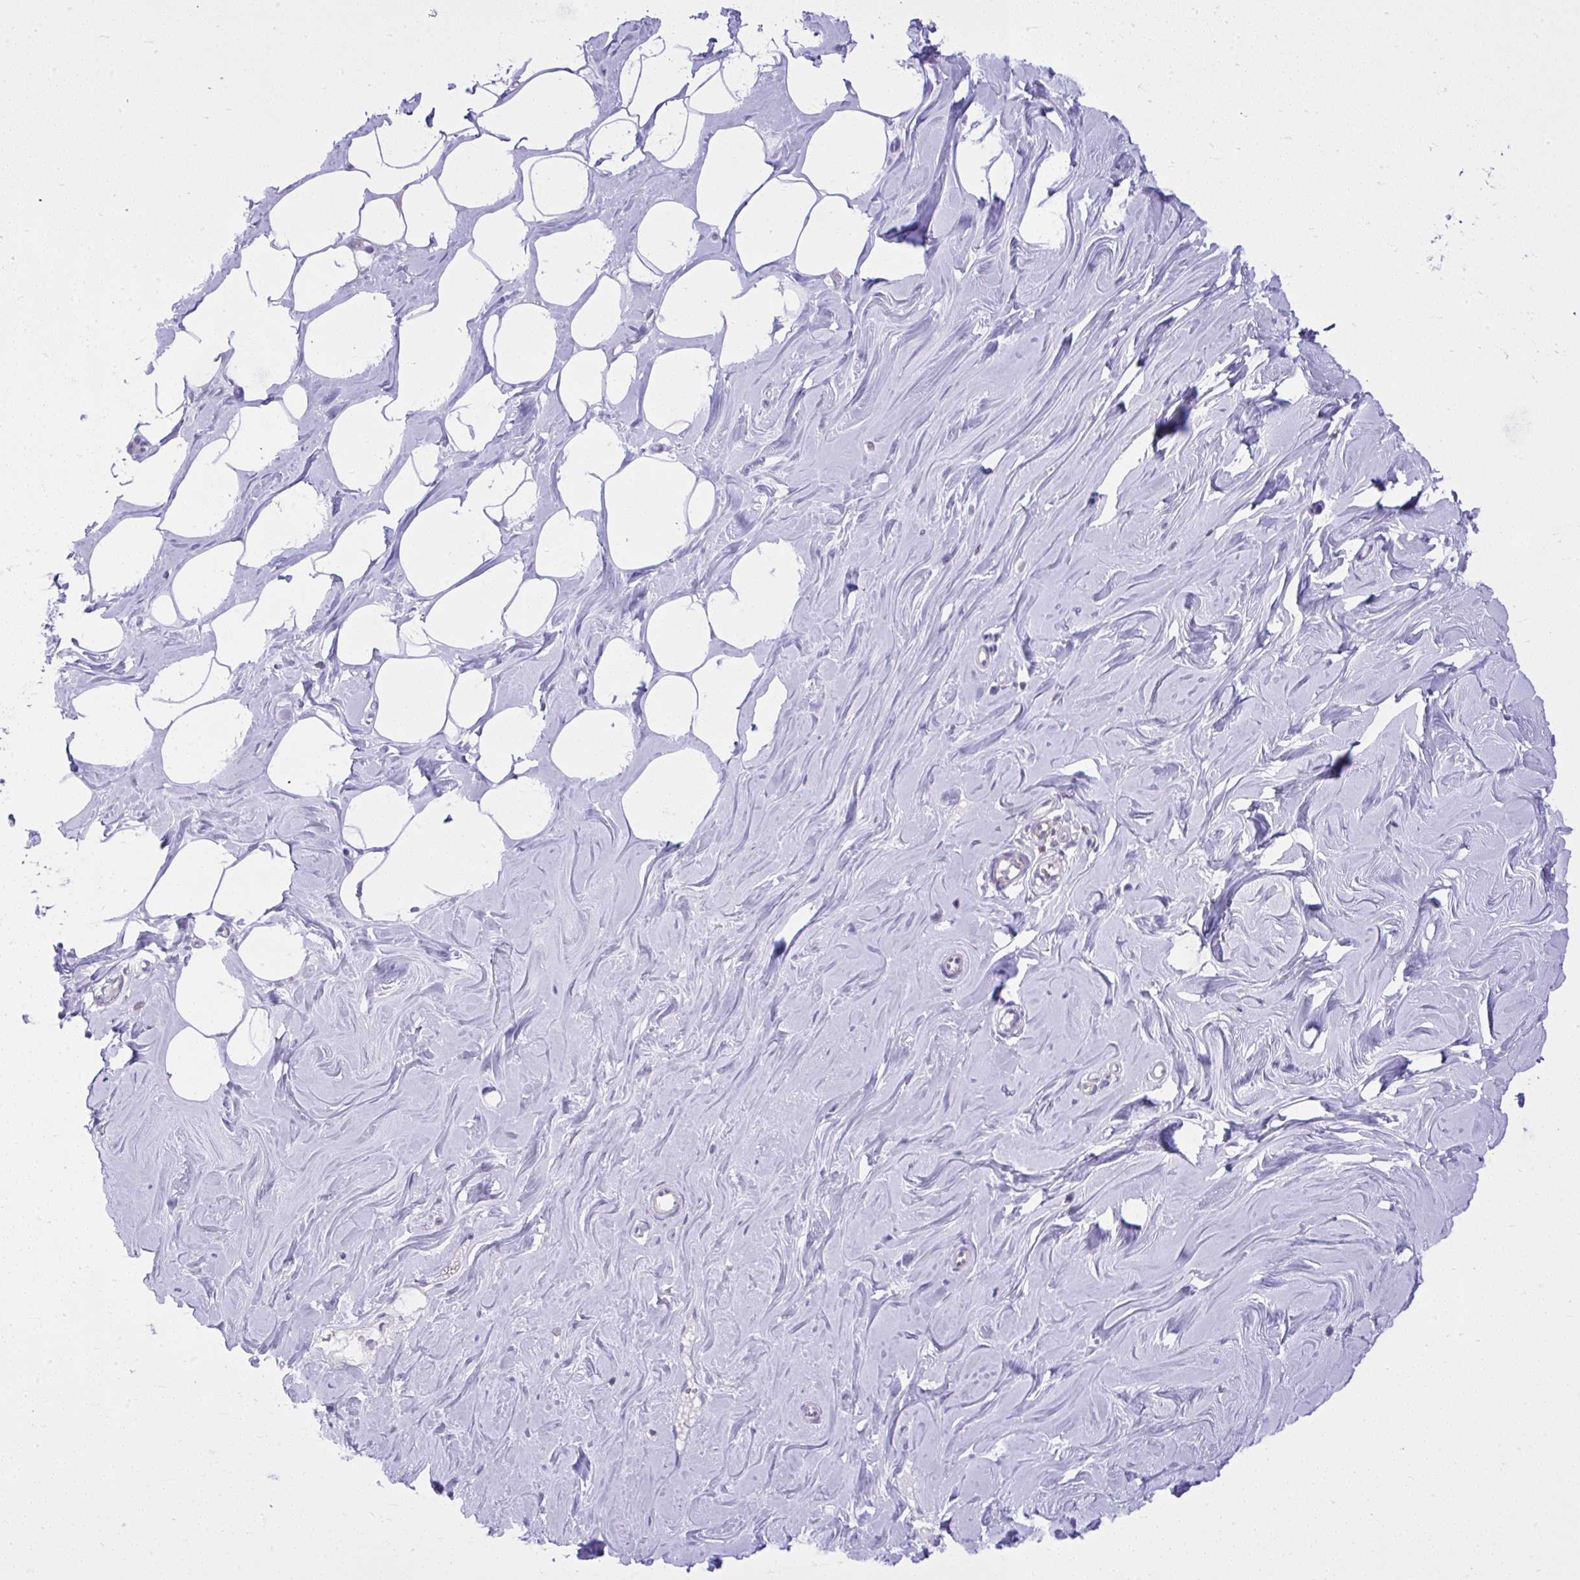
{"staining": {"intensity": "negative", "quantity": "none", "location": "none"}, "tissue": "breast", "cell_type": "Adipocytes", "image_type": "normal", "snomed": [{"axis": "morphology", "description": "Normal tissue, NOS"}, {"axis": "topography", "description": "Breast"}], "caption": "Immunohistochemical staining of unremarkable human breast reveals no significant expression in adipocytes. (DAB (3,3'-diaminobenzidine) immunohistochemistry (IHC), high magnification).", "gene": "GPRIN3", "patient": {"sex": "female", "age": 27}}